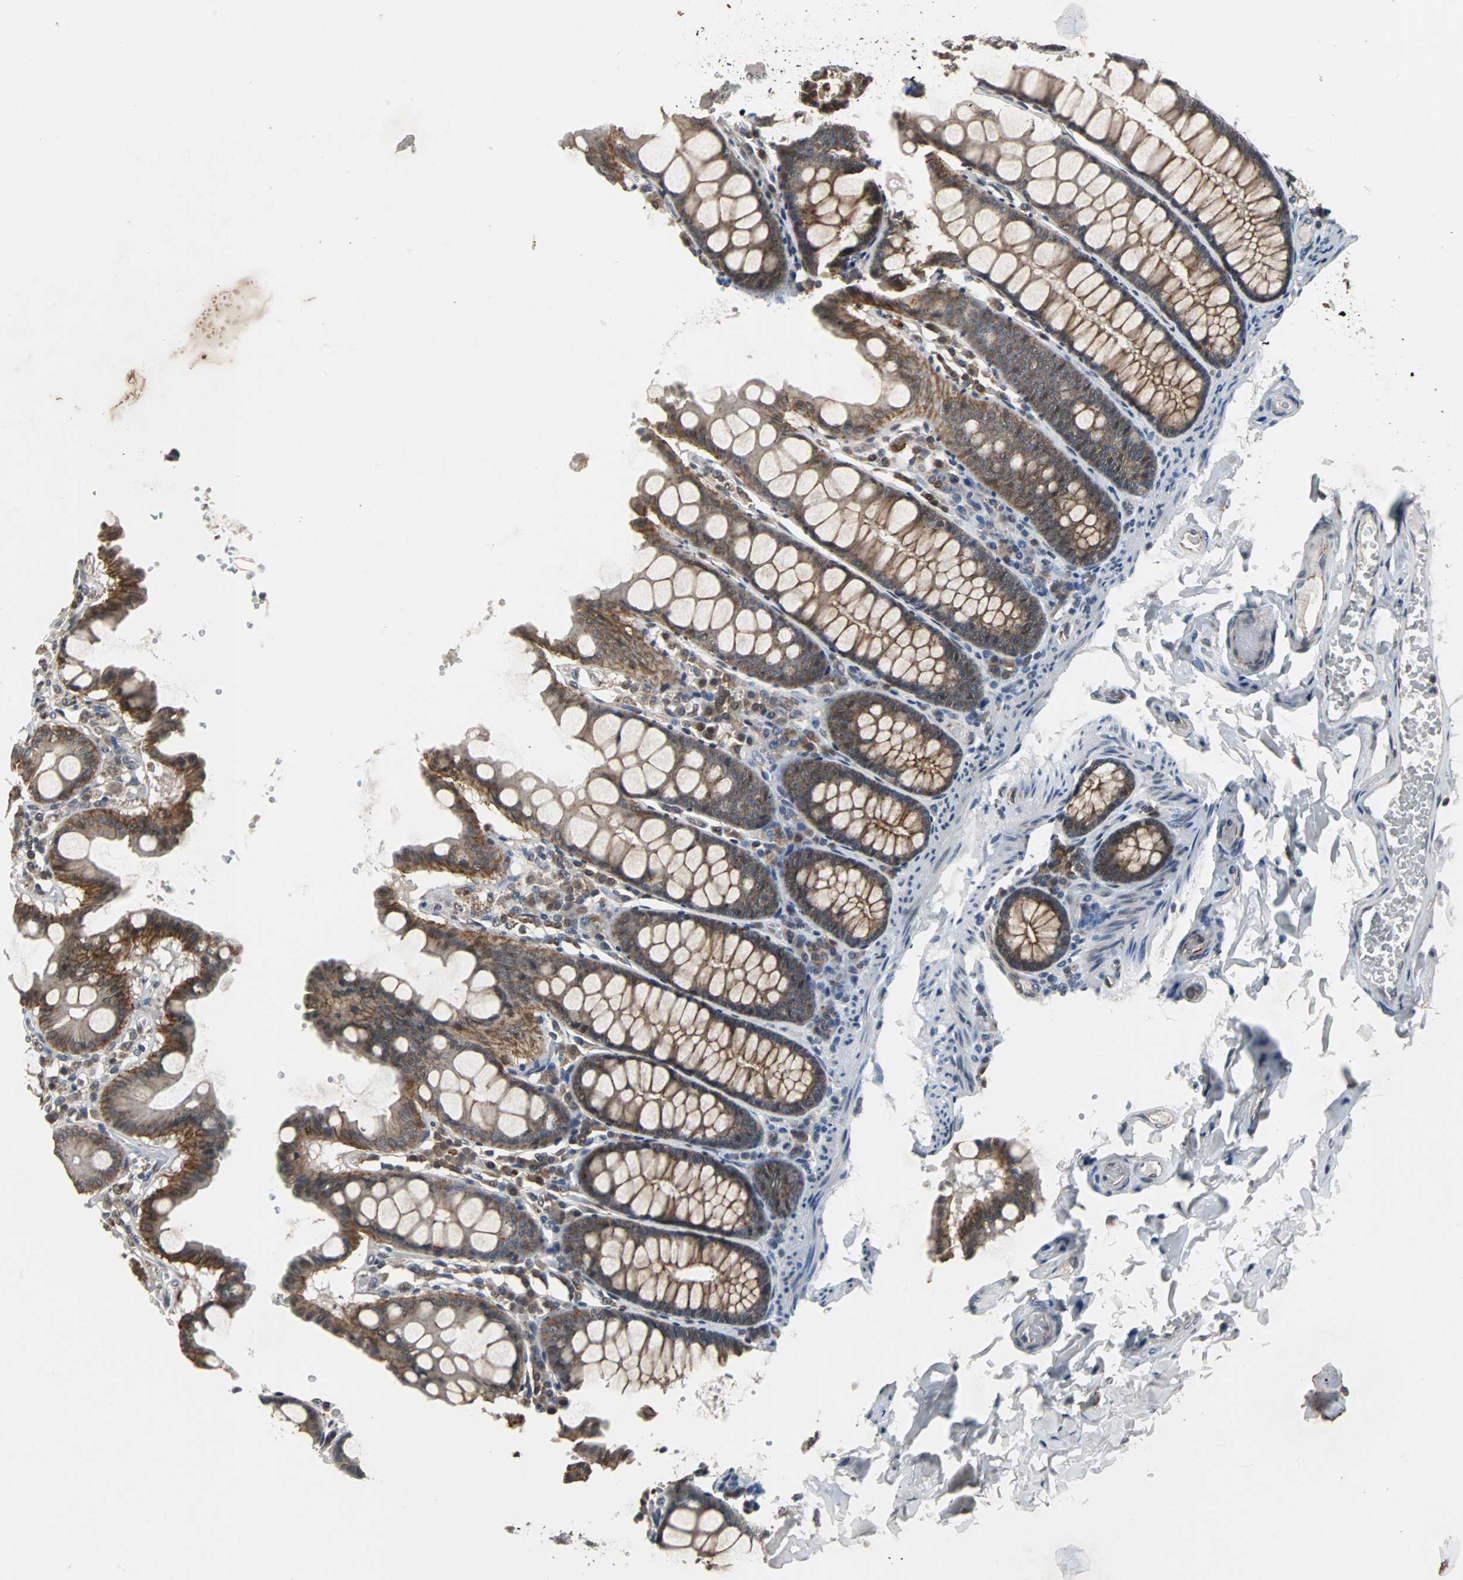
{"staining": {"intensity": "moderate", "quantity": ">75%", "location": "cytoplasmic/membranous"}, "tissue": "colon", "cell_type": "Endothelial cells", "image_type": "normal", "snomed": [{"axis": "morphology", "description": "Normal tissue, NOS"}, {"axis": "topography", "description": "Colon"}], "caption": "Immunohistochemical staining of unremarkable human colon demonstrates >75% levels of moderate cytoplasmic/membranous protein staining in about >75% of endothelial cells.", "gene": "LSR", "patient": {"sex": "female", "age": 61}}